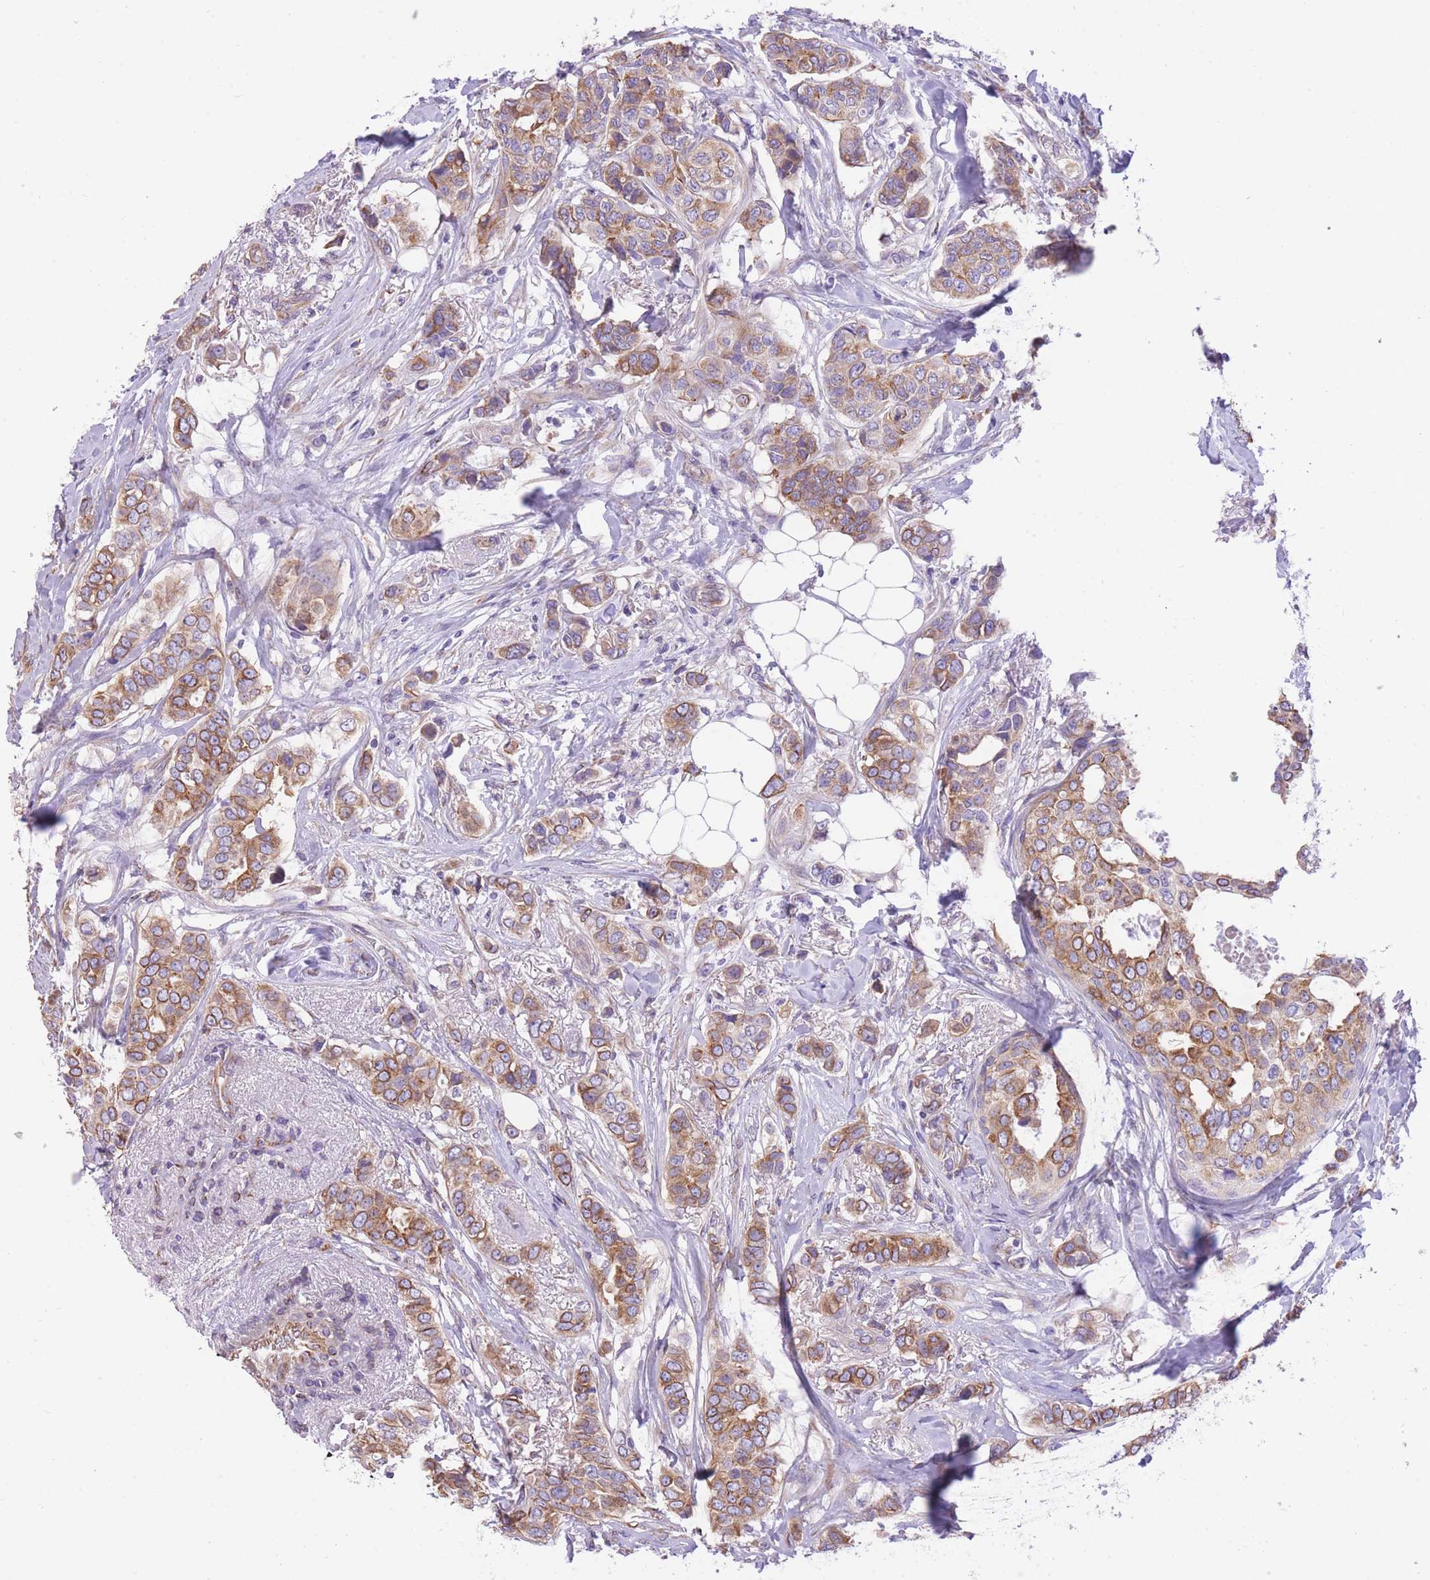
{"staining": {"intensity": "moderate", "quantity": ">75%", "location": "cytoplasmic/membranous"}, "tissue": "breast cancer", "cell_type": "Tumor cells", "image_type": "cancer", "snomed": [{"axis": "morphology", "description": "Lobular carcinoma"}, {"axis": "topography", "description": "Breast"}], "caption": "Immunohistochemistry histopathology image of neoplastic tissue: lobular carcinoma (breast) stained using immunohistochemistry shows medium levels of moderate protein expression localized specifically in the cytoplasmic/membranous of tumor cells, appearing as a cytoplasmic/membranous brown color.", "gene": "RHOU", "patient": {"sex": "female", "age": 51}}